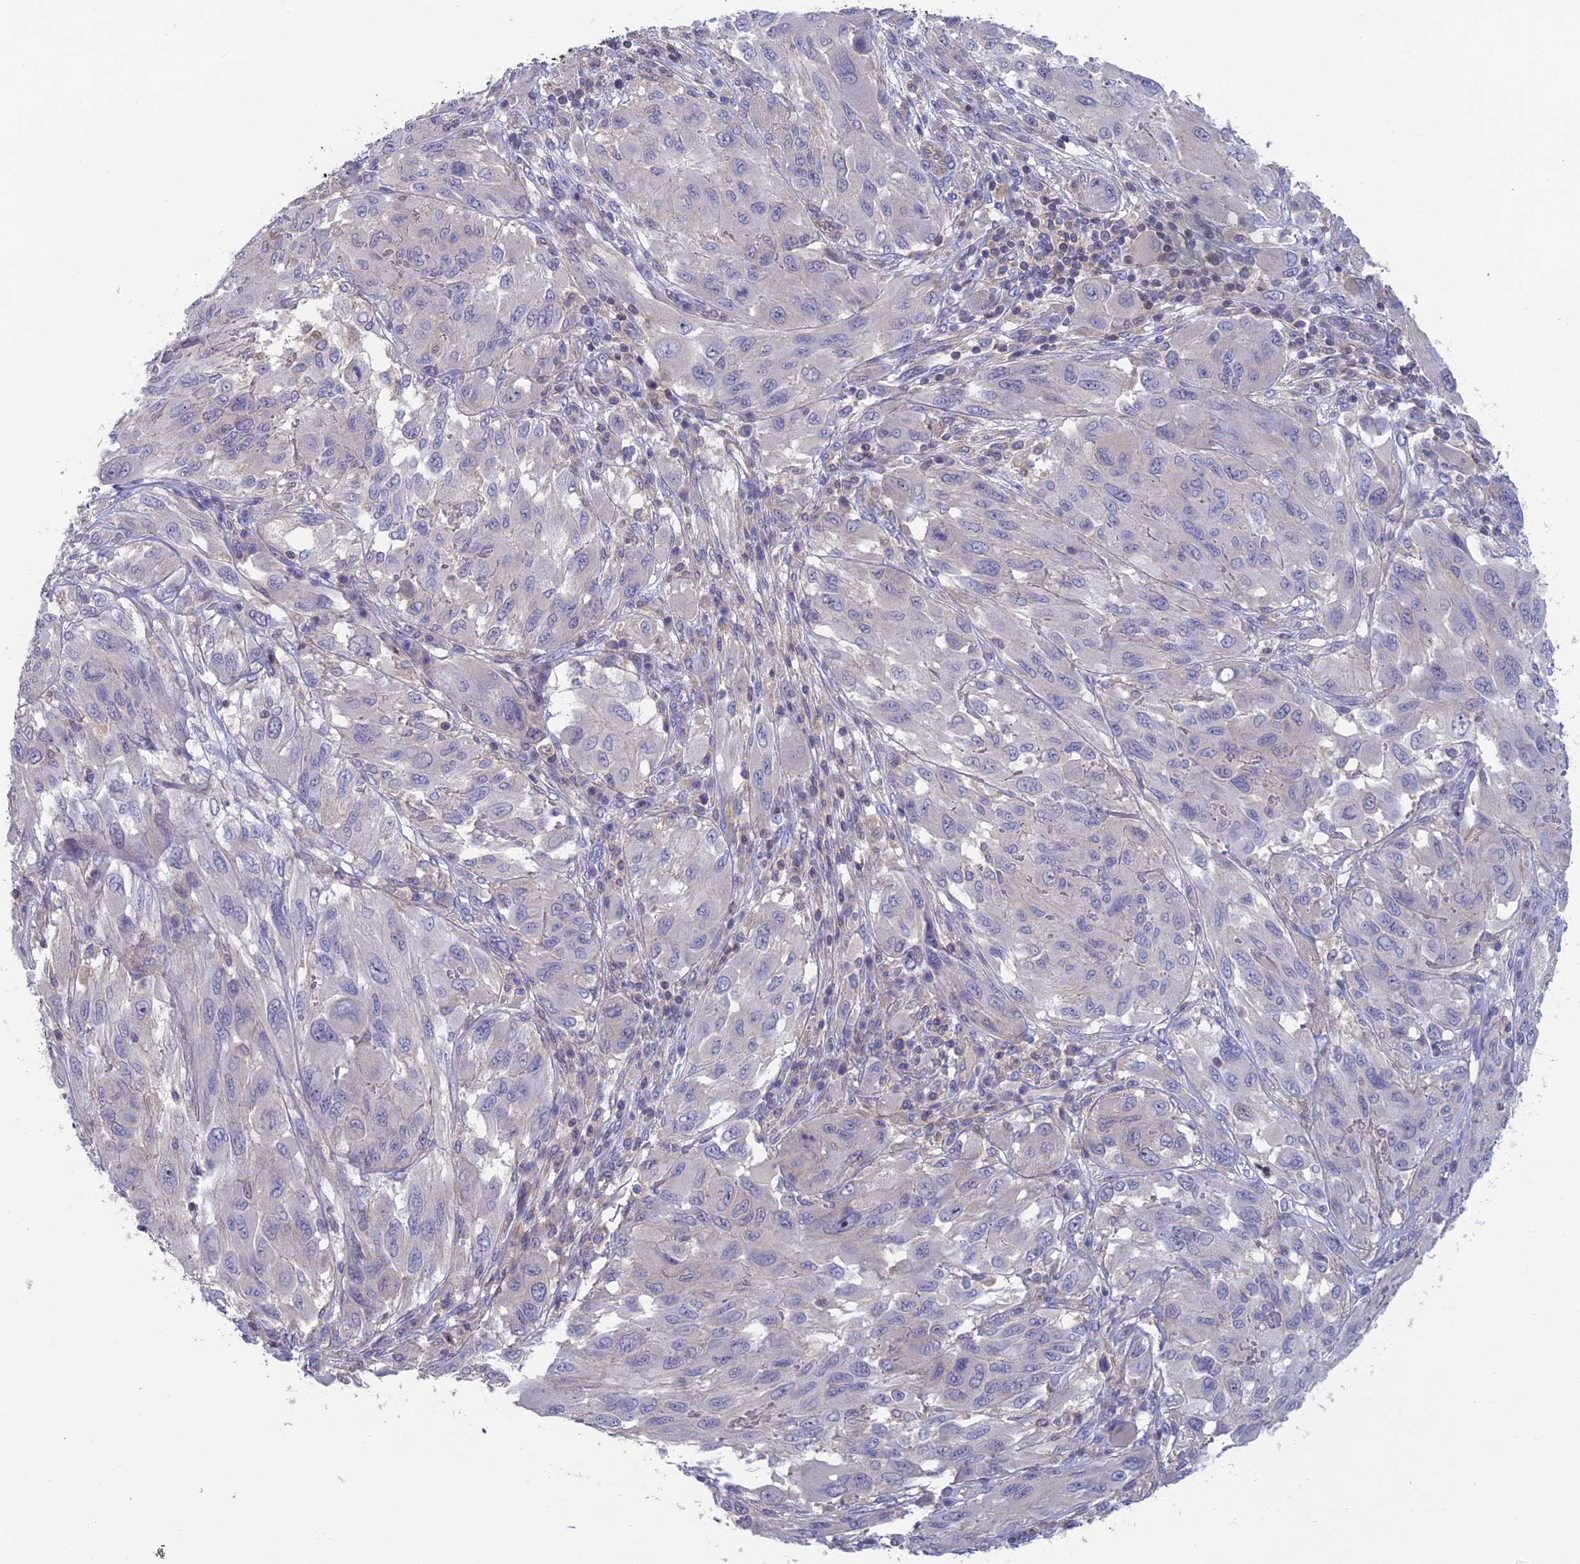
{"staining": {"intensity": "negative", "quantity": "none", "location": "none"}, "tissue": "melanoma", "cell_type": "Tumor cells", "image_type": "cancer", "snomed": [{"axis": "morphology", "description": "Malignant melanoma, NOS"}, {"axis": "topography", "description": "Skin"}], "caption": "DAB immunohistochemical staining of melanoma exhibits no significant positivity in tumor cells. (DAB immunohistochemistry (IHC) visualized using brightfield microscopy, high magnification).", "gene": "USP37", "patient": {"sex": "female", "age": 91}}